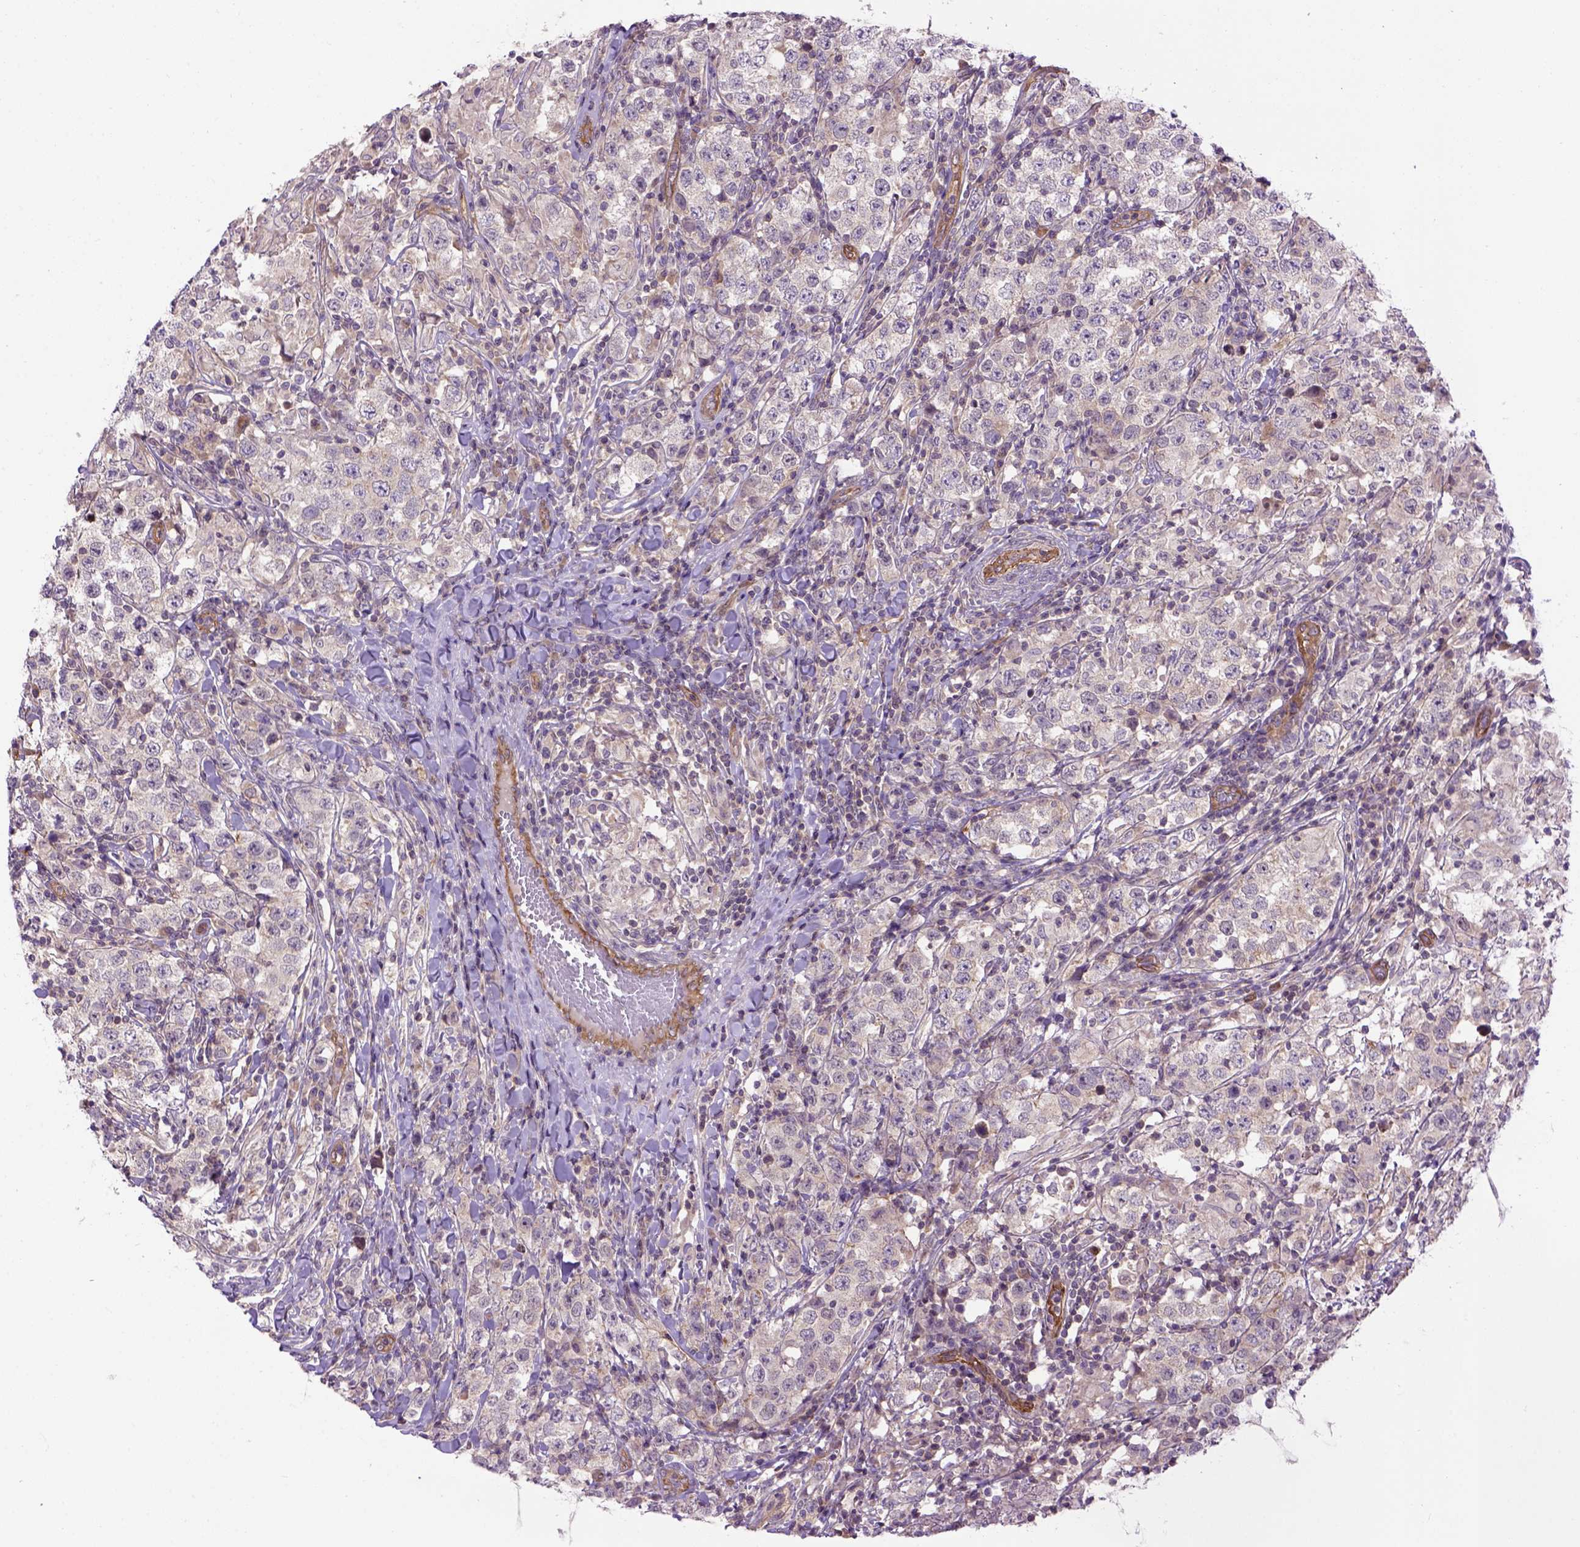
{"staining": {"intensity": "negative", "quantity": "none", "location": "none"}, "tissue": "testis cancer", "cell_type": "Tumor cells", "image_type": "cancer", "snomed": [{"axis": "morphology", "description": "Seminoma, NOS"}, {"axis": "morphology", "description": "Carcinoma, Embryonal, NOS"}, {"axis": "topography", "description": "Testis"}], "caption": "The immunohistochemistry (IHC) photomicrograph has no significant positivity in tumor cells of testis embryonal carcinoma tissue. (Stains: DAB (3,3'-diaminobenzidine) immunohistochemistry with hematoxylin counter stain, Microscopy: brightfield microscopy at high magnification).", "gene": "CASKIN2", "patient": {"sex": "male", "age": 41}}